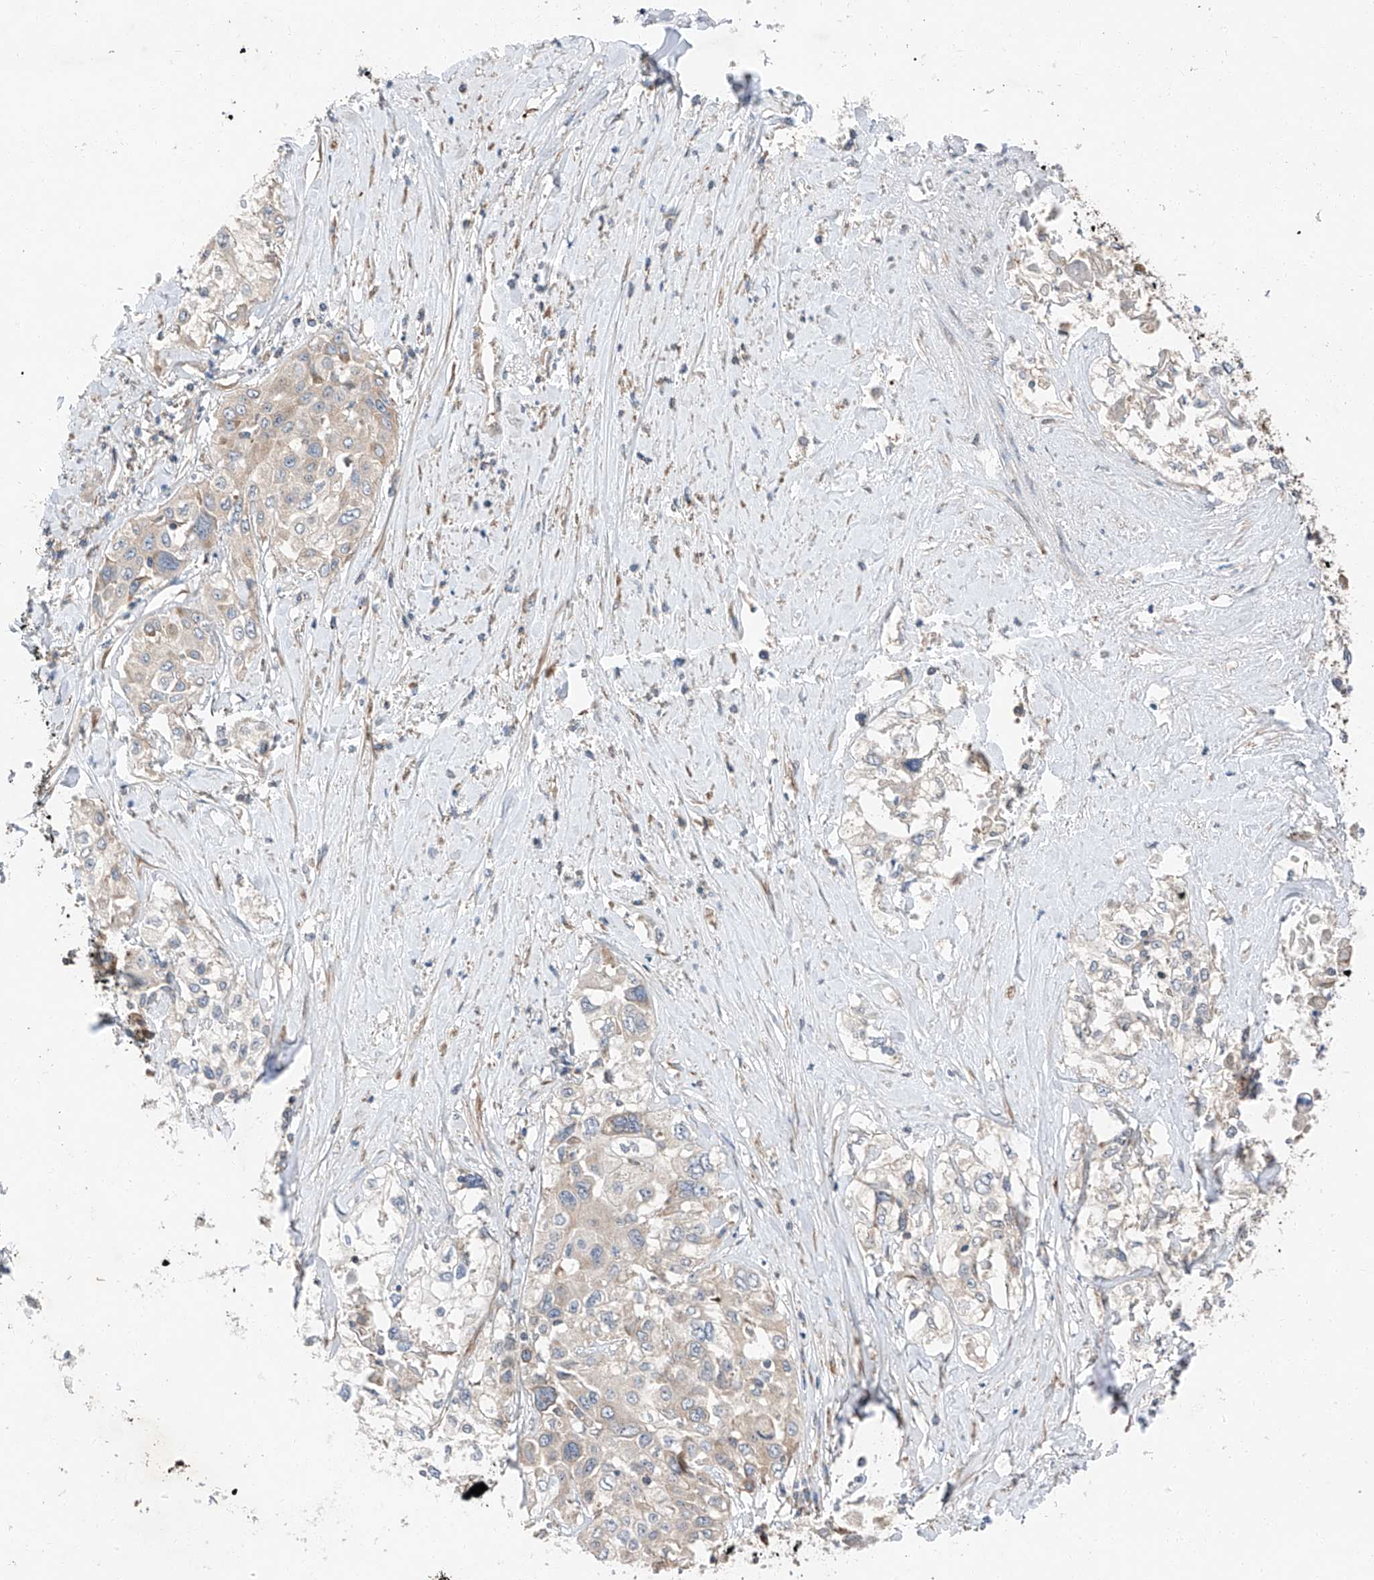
{"staining": {"intensity": "moderate", "quantity": "<25%", "location": "cytoplasmic/membranous"}, "tissue": "cervical cancer", "cell_type": "Tumor cells", "image_type": "cancer", "snomed": [{"axis": "morphology", "description": "Squamous cell carcinoma, NOS"}, {"axis": "topography", "description": "Cervix"}], "caption": "Approximately <25% of tumor cells in cervical cancer (squamous cell carcinoma) reveal moderate cytoplasmic/membranous protein positivity as visualized by brown immunohistochemical staining.", "gene": "ZC3H15", "patient": {"sex": "female", "age": 31}}